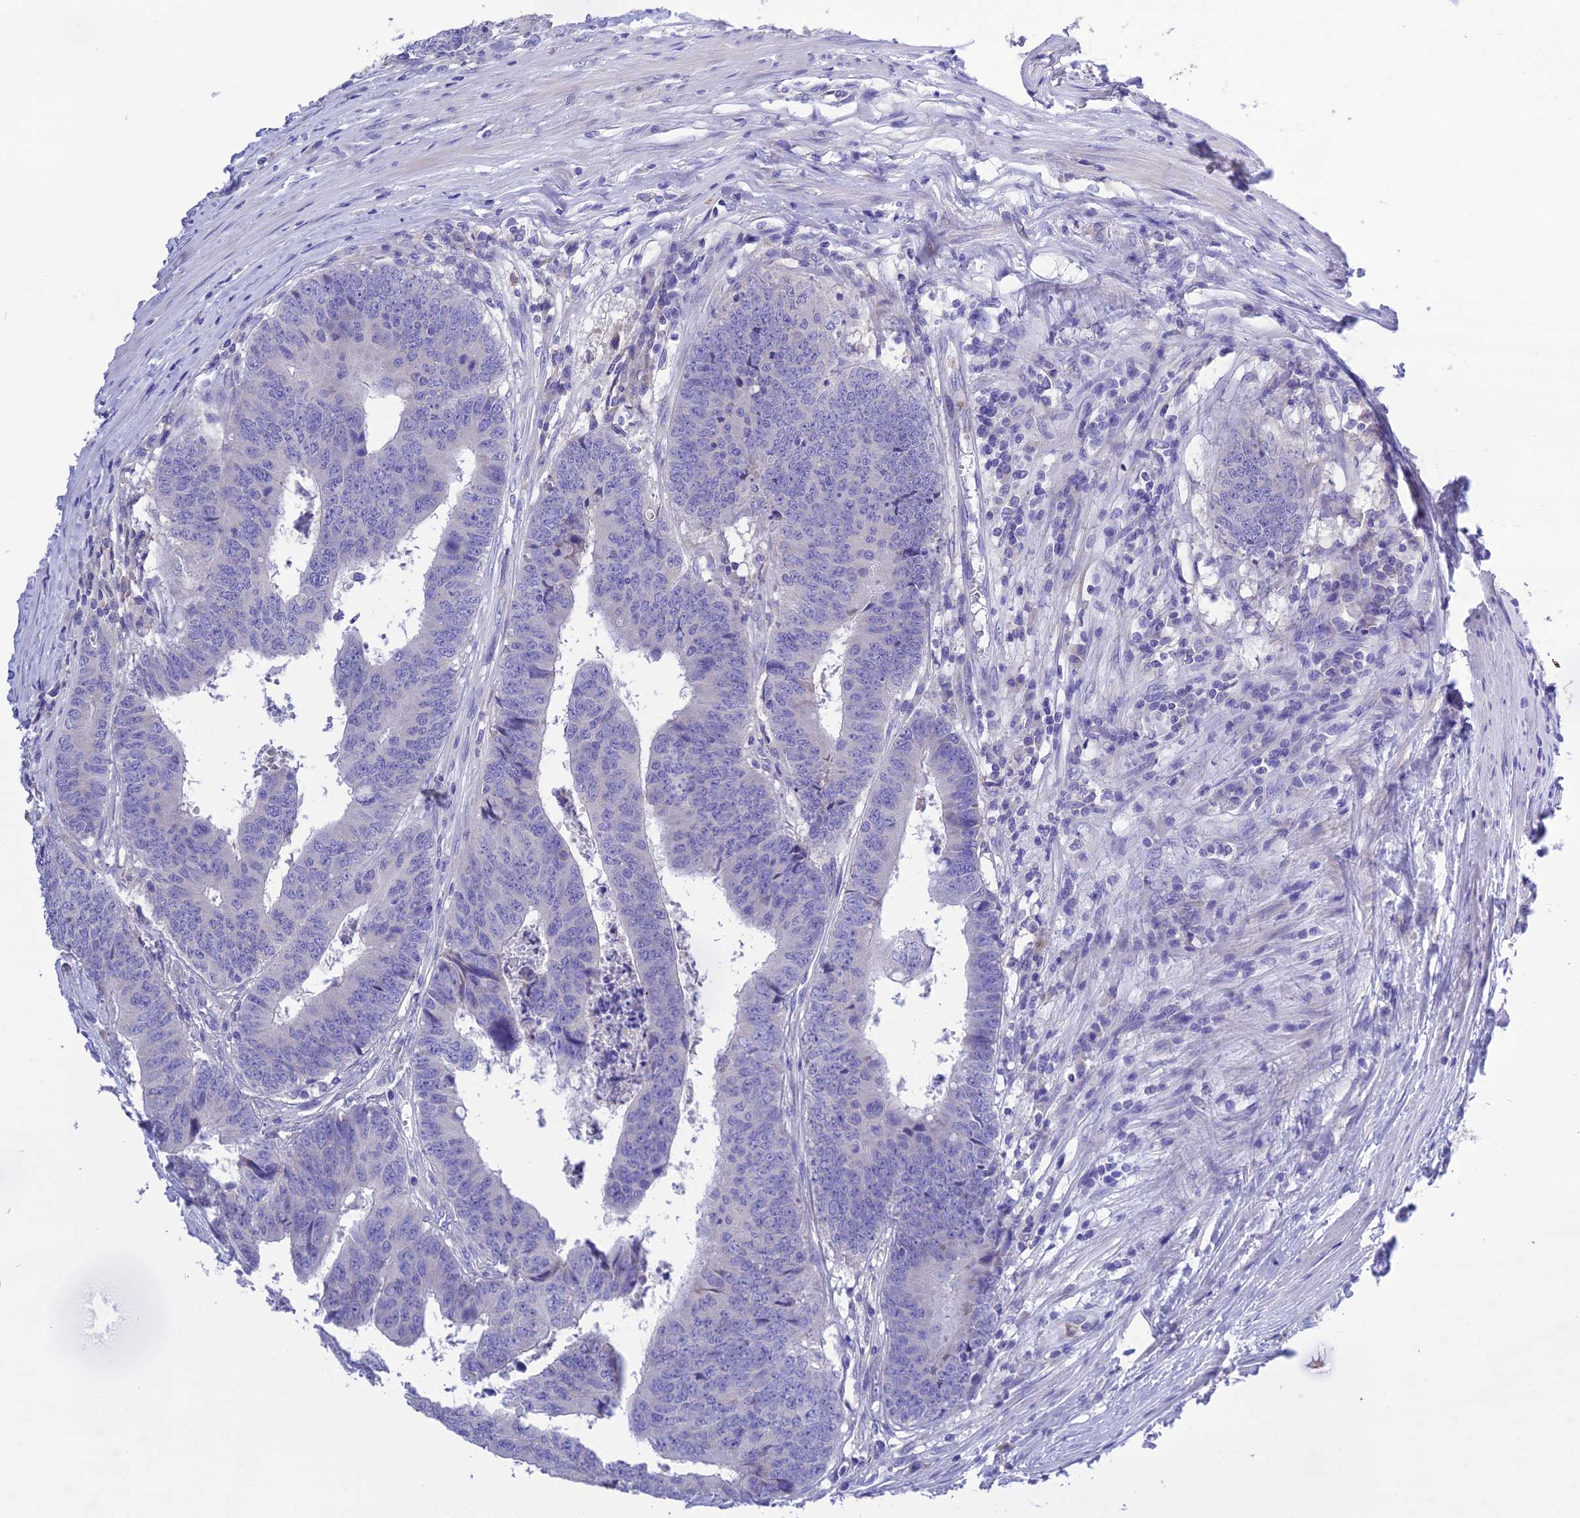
{"staining": {"intensity": "negative", "quantity": "none", "location": "none"}, "tissue": "colorectal cancer", "cell_type": "Tumor cells", "image_type": "cancer", "snomed": [{"axis": "morphology", "description": "Adenocarcinoma, NOS"}, {"axis": "topography", "description": "Rectum"}], "caption": "This is an immunohistochemistry photomicrograph of human colorectal adenocarcinoma. There is no staining in tumor cells.", "gene": "KIAA0408", "patient": {"sex": "male", "age": 84}}